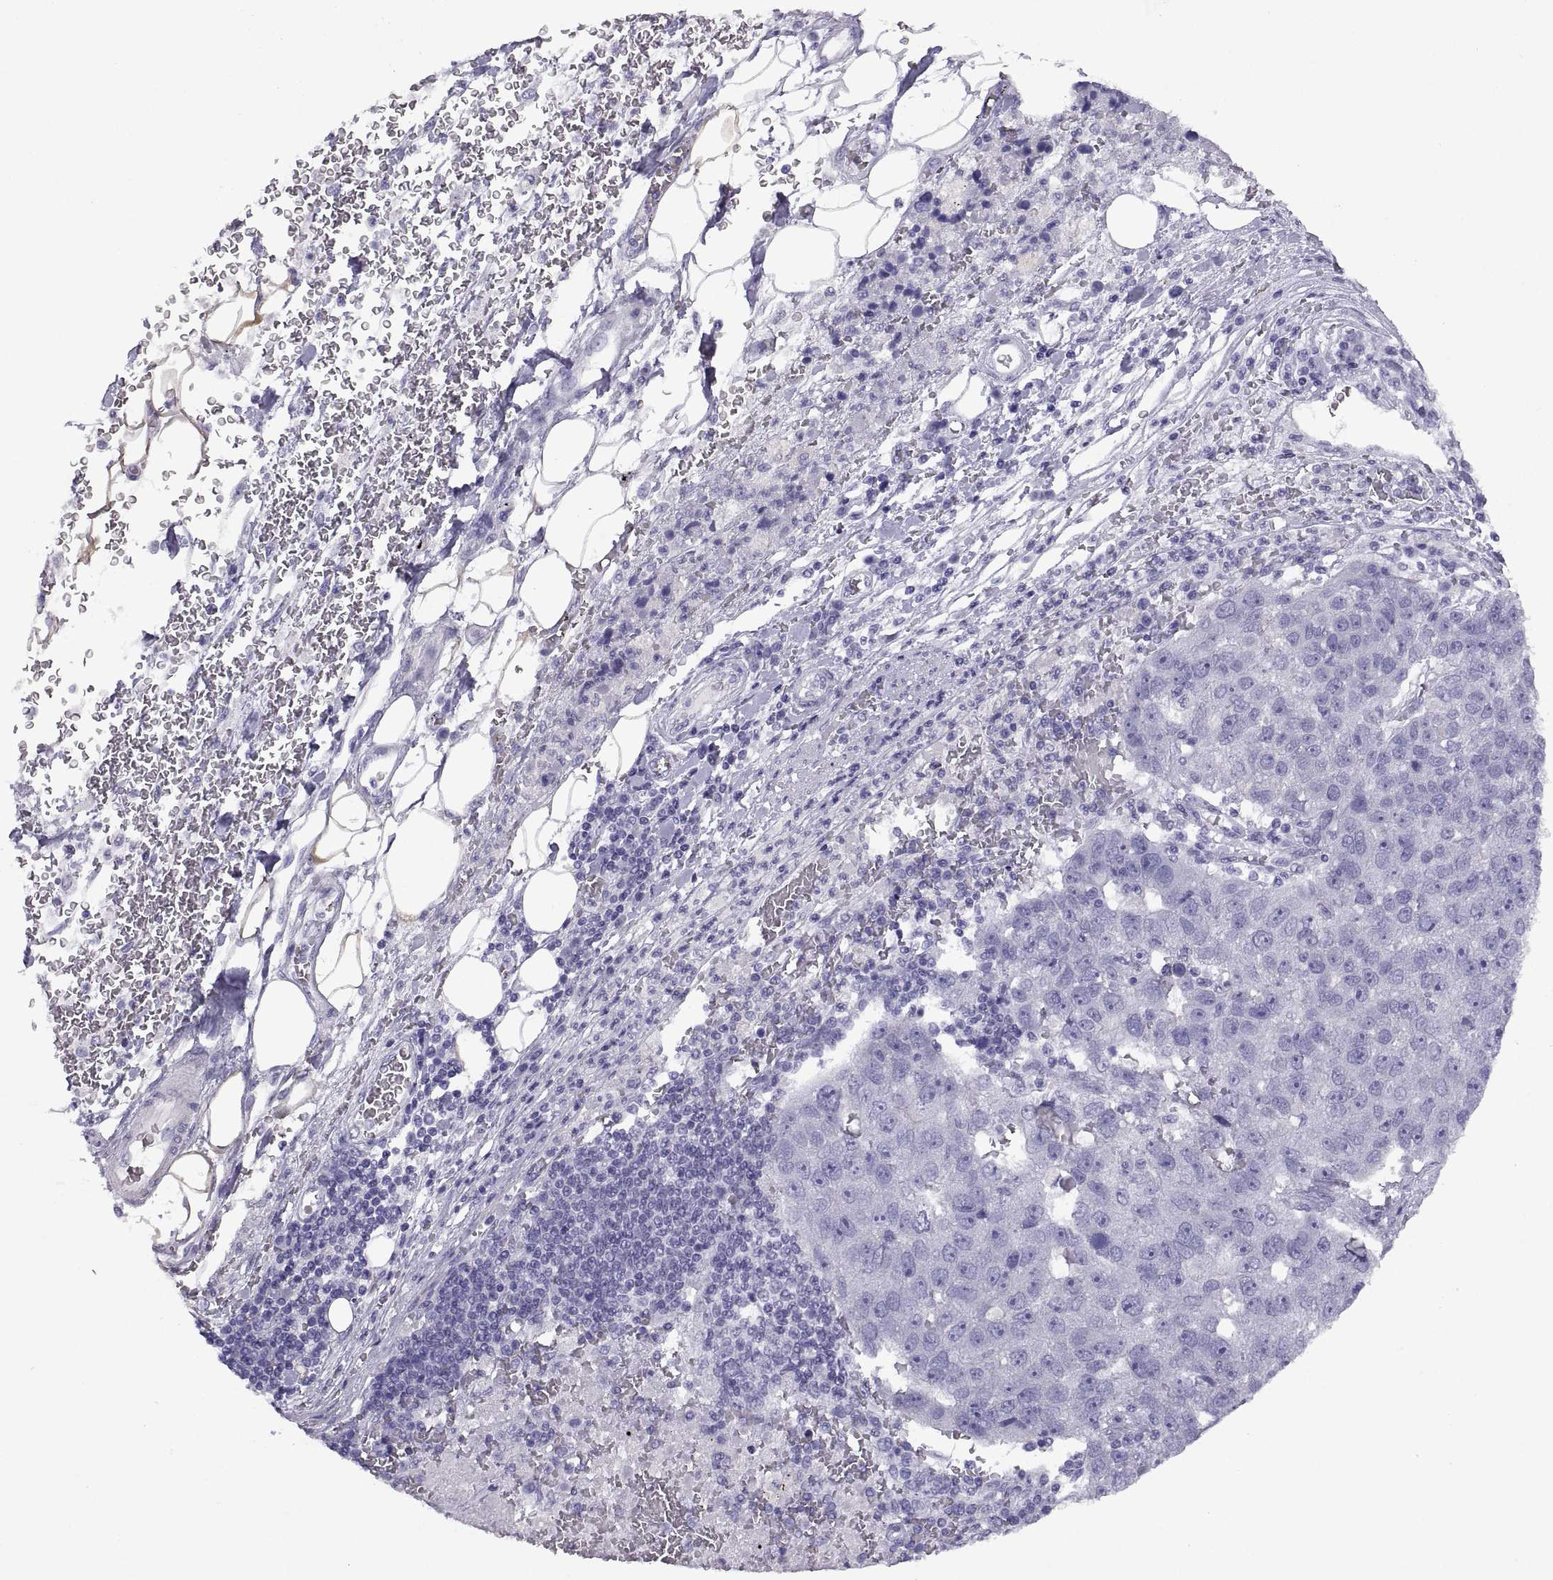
{"staining": {"intensity": "negative", "quantity": "none", "location": "none"}, "tissue": "pancreatic cancer", "cell_type": "Tumor cells", "image_type": "cancer", "snomed": [{"axis": "morphology", "description": "Adenocarcinoma, NOS"}, {"axis": "topography", "description": "Pancreas"}], "caption": "Immunohistochemistry micrograph of neoplastic tissue: pancreatic adenocarcinoma stained with DAB reveals no significant protein staining in tumor cells.", "gene": "RGS20", "patient": {"sex": "female", "age": 61}}